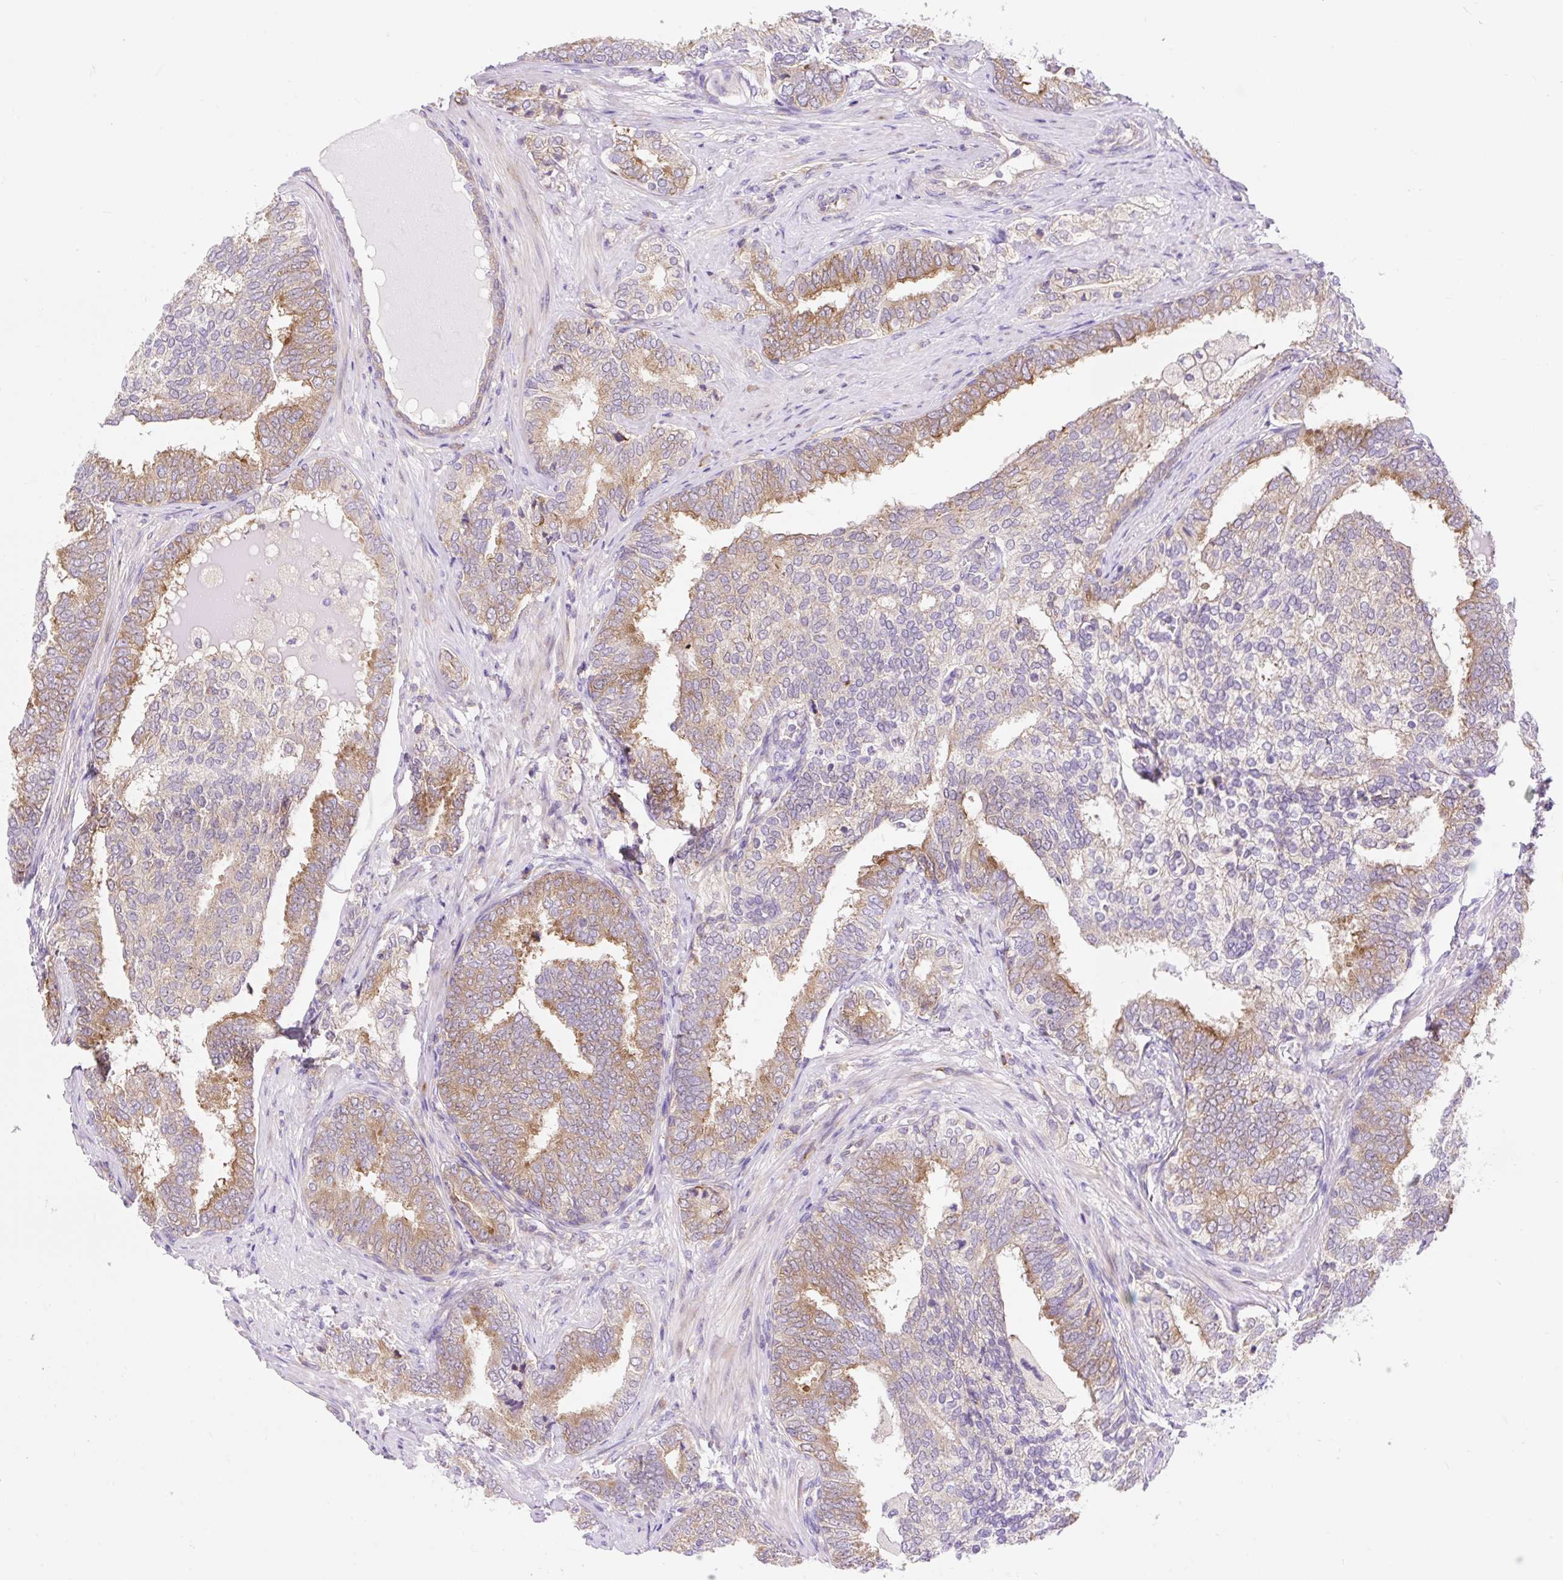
{"staining": {"intensity": "moderate", "quantity": ">75%", "location": "cytoplasmic/membranous"}, "tissue": "prostate cancer", "cell_type": "Tumor cells", "image_type": "cancer", "snomed": [{"axis": "morphology", "description": "Adenocarcinoma, High grade"}, {"axis": "topography", "description": "Prostate"}], "caption": "Immunohistochemistry (IHC) (DAB (3,3'-diaminobenzidine)) staining of human prostate cancer shows moderate cytoplasmic/membranous protein positivity in about >75% of tumor cells. (IHC, brightfield microscopy, high magnification).", "gene": "GPR45", "patient": {"sex": "male", "age": 72}}